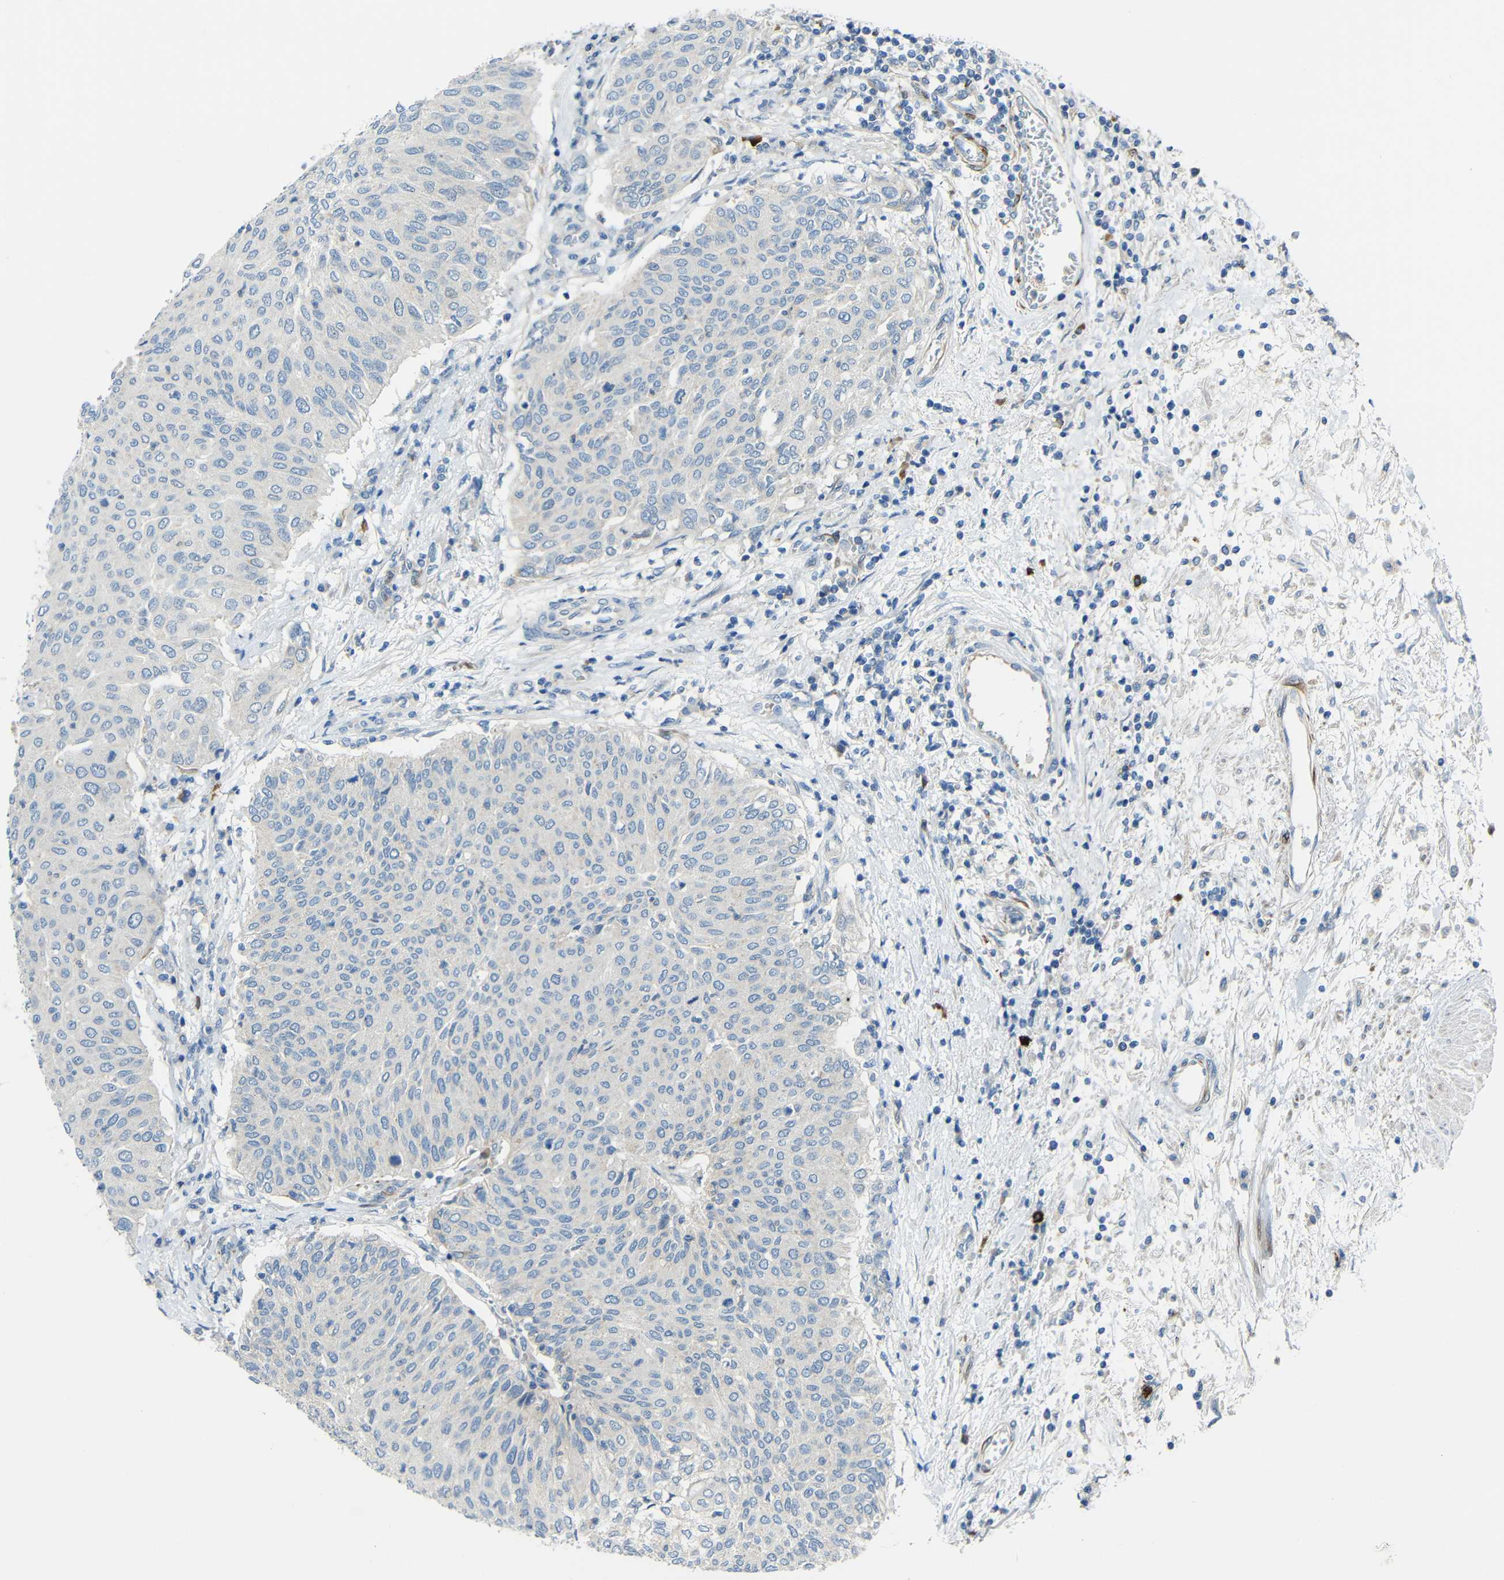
{"staining": {"intensity": "negative", "quantity": "none", "location": "none"}, "tissue": "urothelial cancer", "cell_type": "Tumor cells", "image_type": "cancer", "snomed": [{"axis": "morphology", "description": "Urothelial carcinoma, Low grade"}, {"axis": "topography", "description": "Urinary bladder"}], "caption": "The micrograph shows no significant positivity in tumor cells of low-grade urothelial carcinoma.", "gene": "DCLK1", "patient": {"sex": "female", "age": 79}}